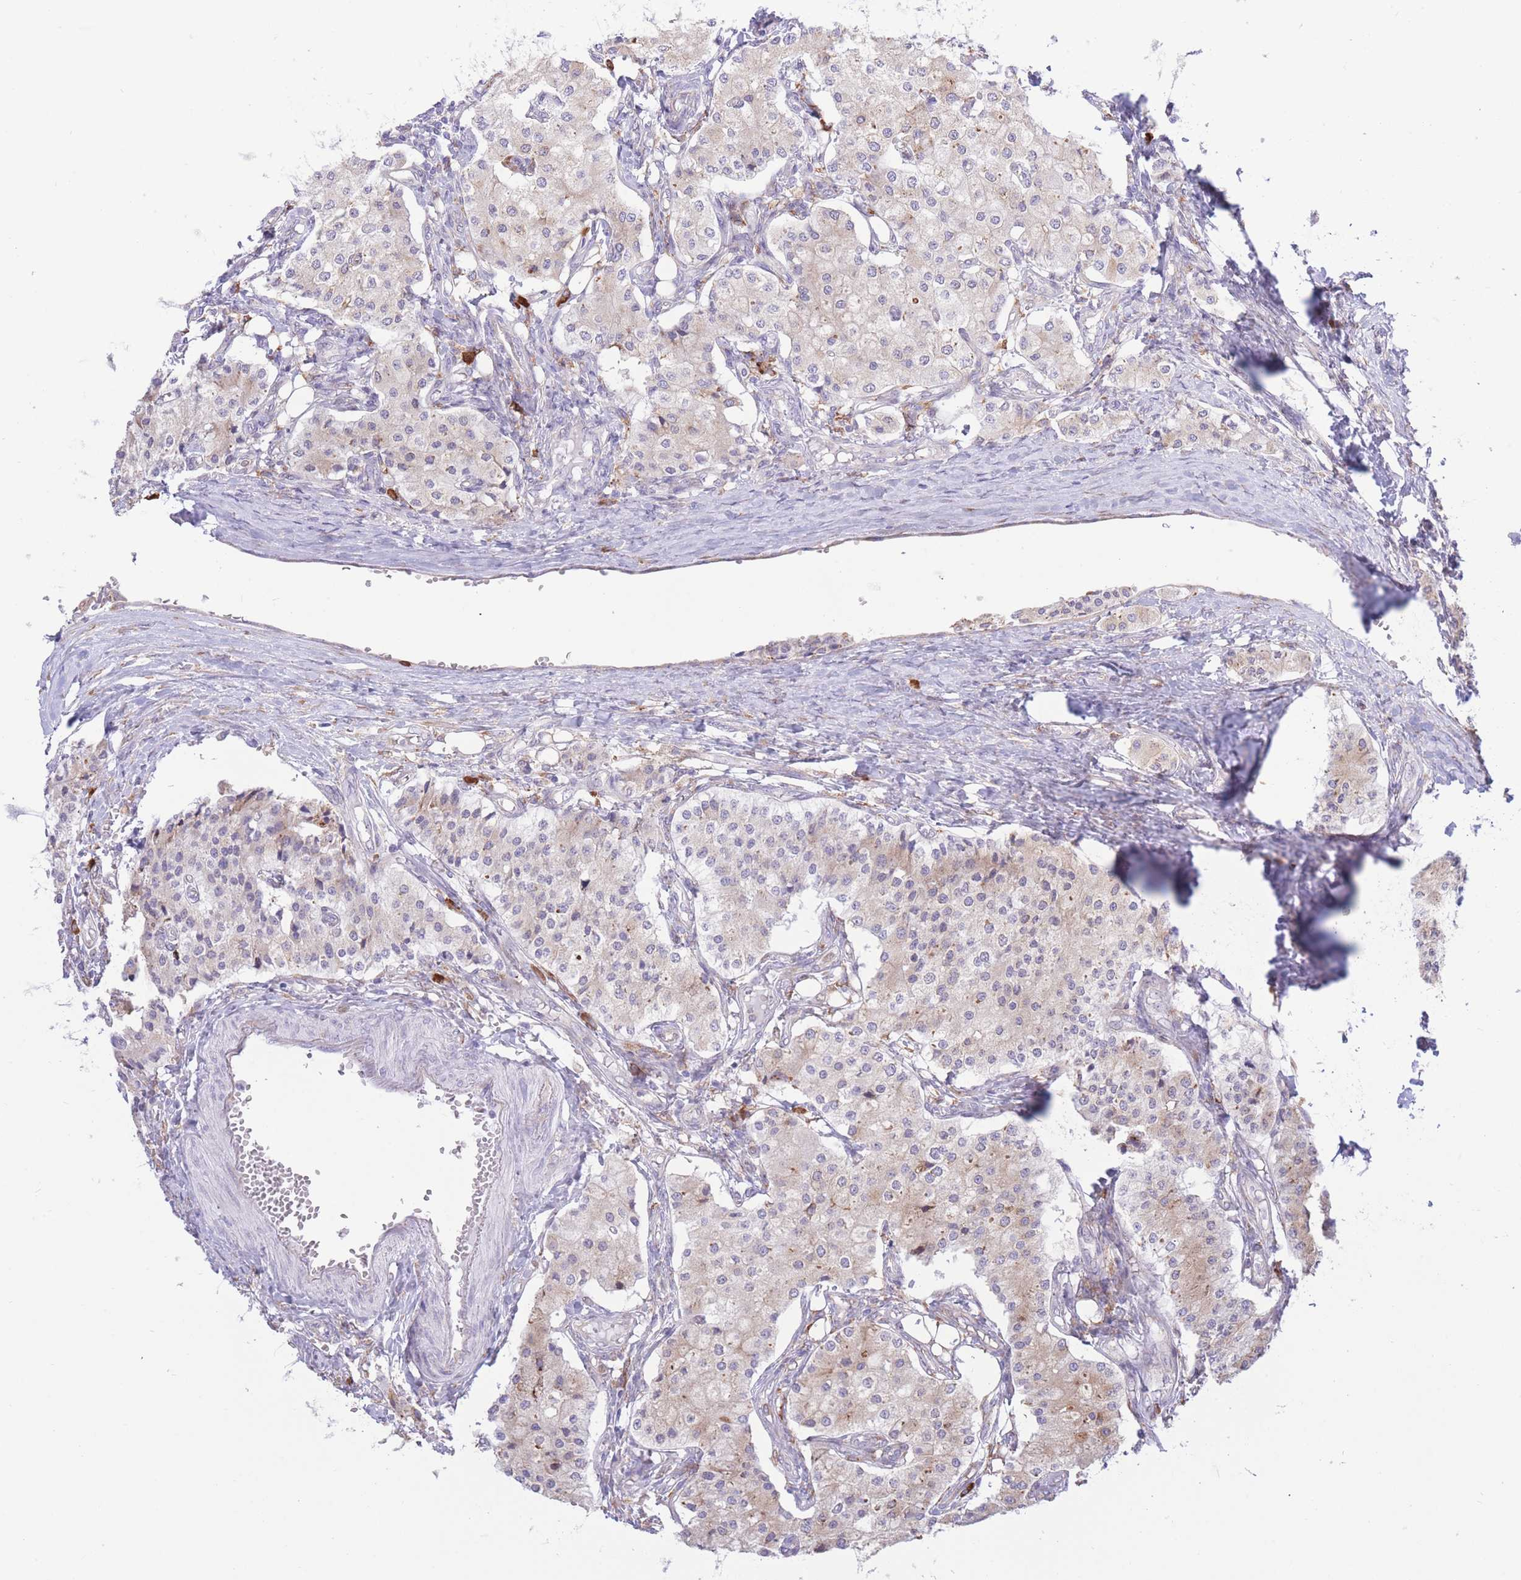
{"staining": {"intensity": "weak", "quantity": "25%-75%", "location": "cytoplasmic/membranous"}, "tissue": "carcinoid", "cell_type": "Tumor cells", "image_type": "cancer", "snomed": [{"axis": "morphology", "description": "Carcinoid, malignant, NOS"}, {"axis": "topography", "description": "Colon"}], "caption": "A brown stain highlights weak cytoplasmic/membranous positivity of a protein in human carcinoid tumor cells.", "gene": "MYDGF", "patient": {"sex": "female", "age": 52}}